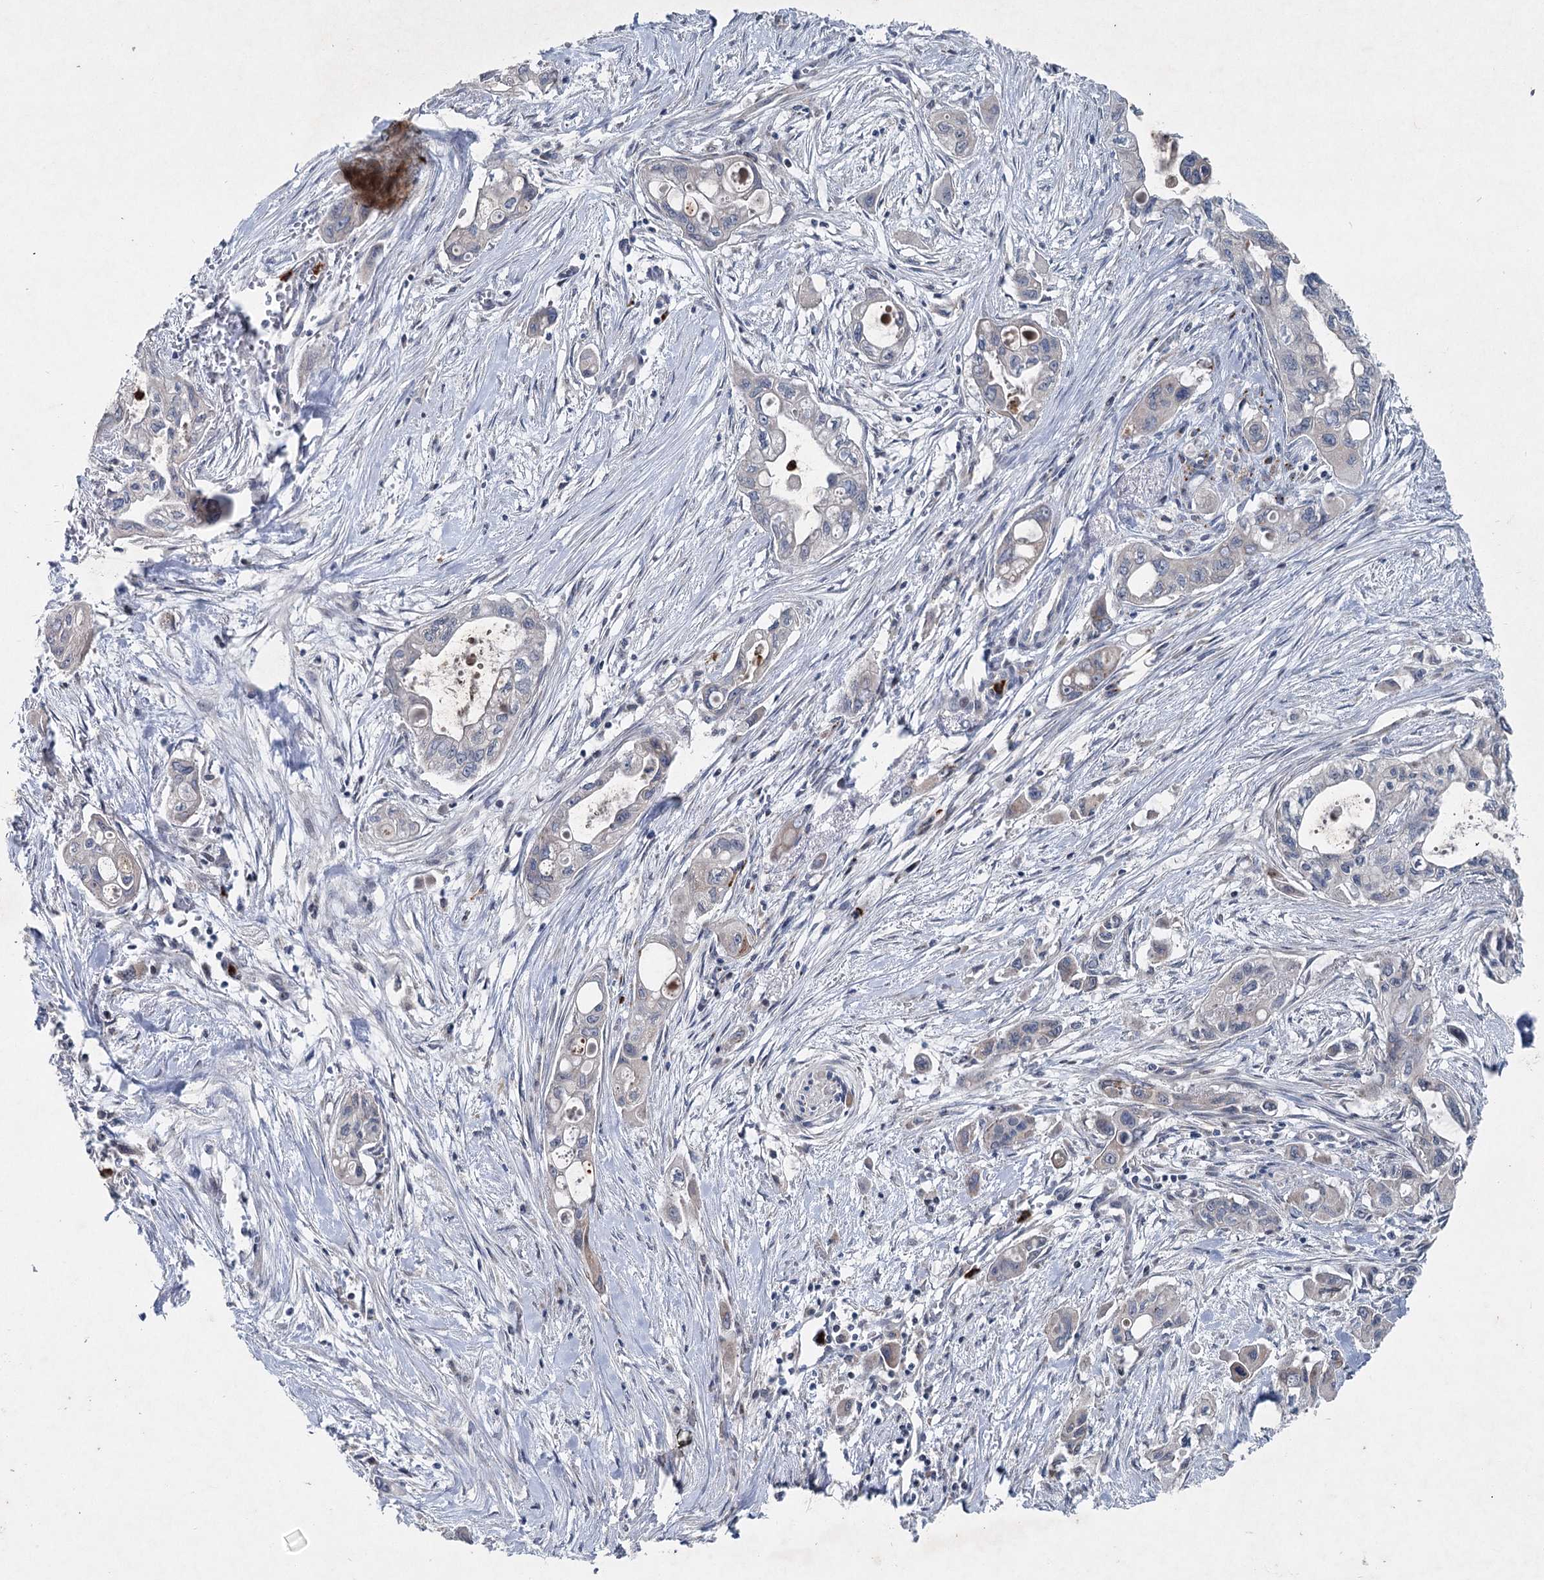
{"staining": {"intensity": "negative", "quantity": "none", "location": "none"}, "tissue": "pancreatic cancer", "cell_type": "Tumor cells", "image_type": "cancer", "snomed": [{"axis": "morphology", "description": "Adenocarcinoma, NOS"}, {"axis": "topography", "description": "Pancreas"}], "caption": "This is a photomicrograph of IHC staining of adenocarcinoma (pancreatic), which shows no positivity in tumor cells.", "gene": "PLA2G12A", "patient": {"sex": "male", "age": 75}}